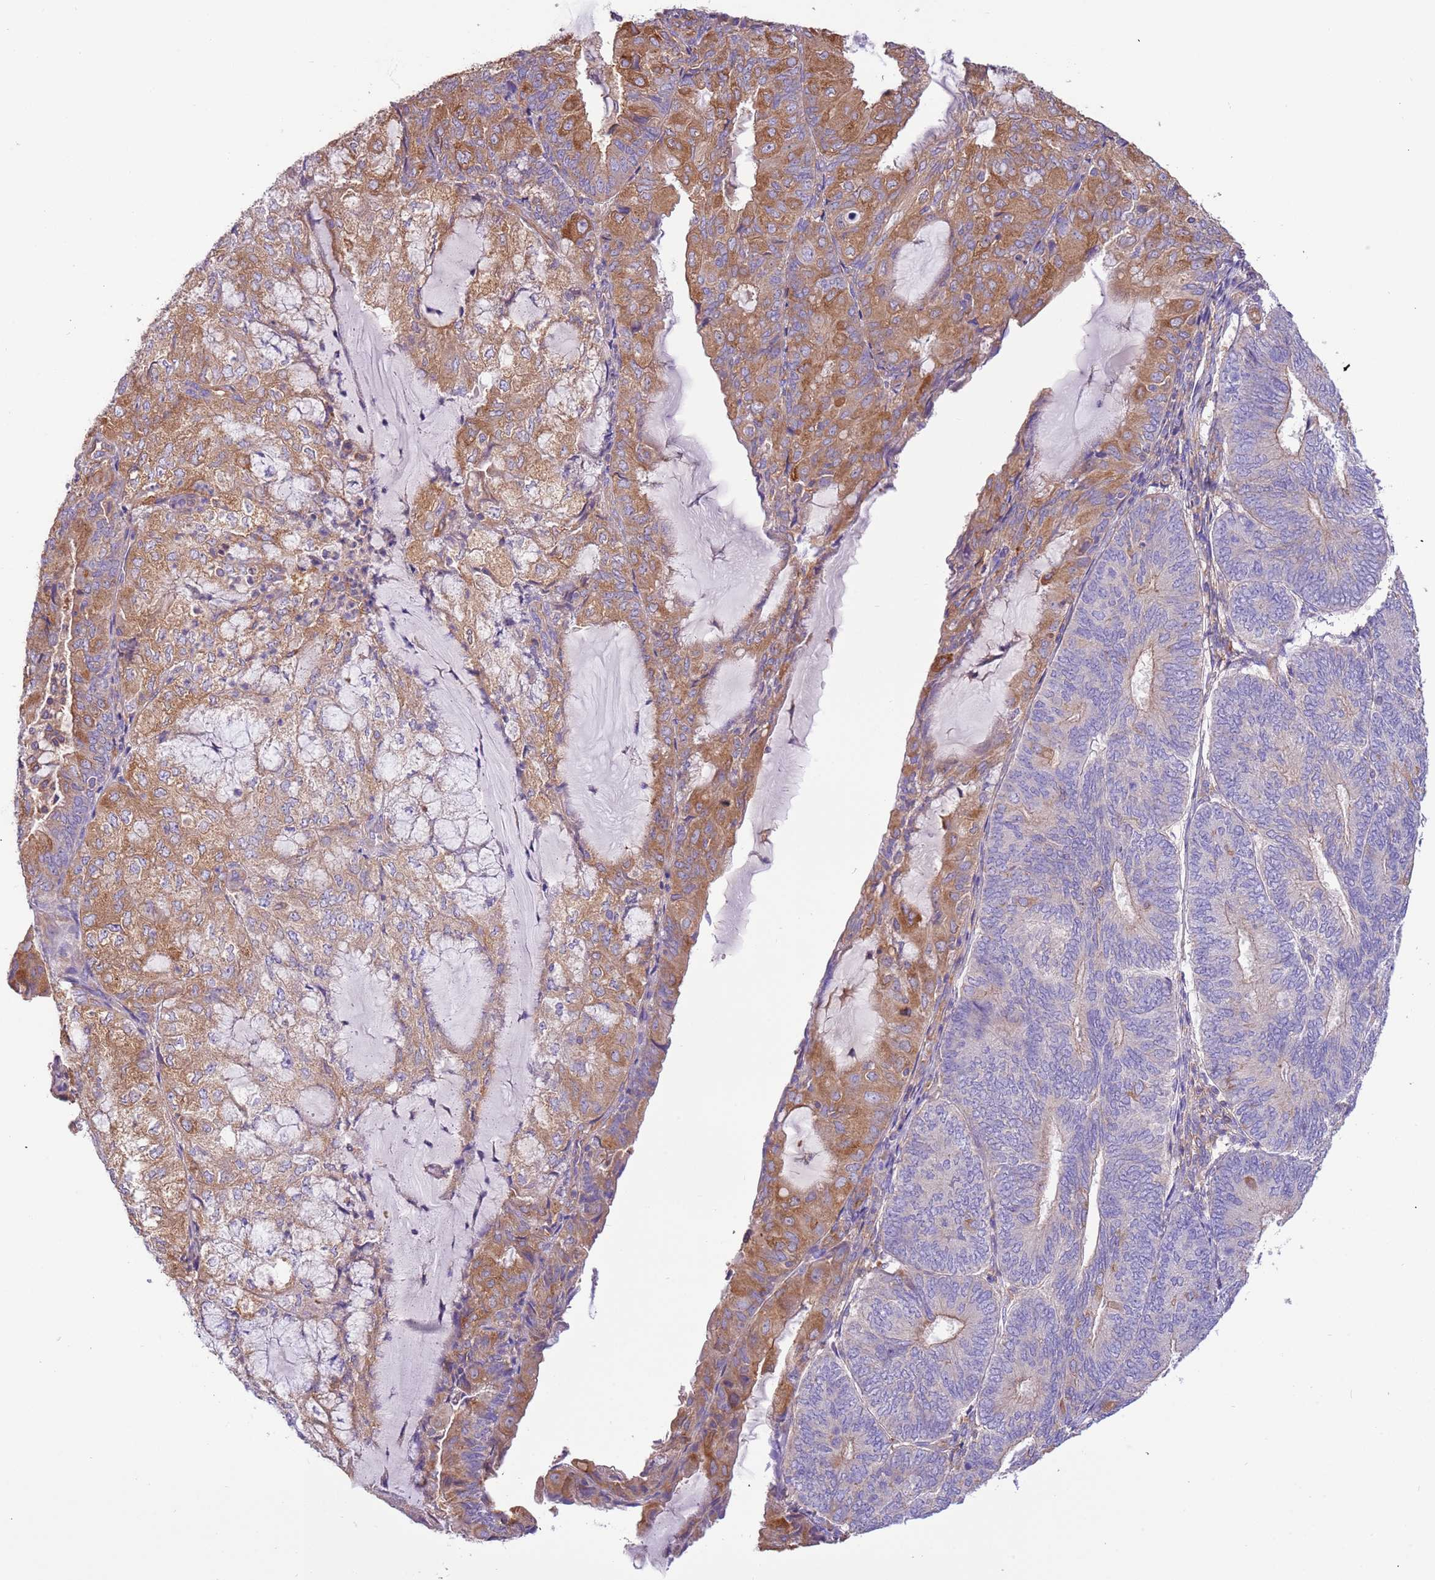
{"staining": {"intensity": "moderate", "quantity": "25%-75%", "location": "cytoplasmic/membranous"}, "tissue": "endometrial cancer", "cell_type": "Tumor cells", "image_type": "cancer", "snomed": [{"axis": "morphology", "description": "Adenocarcinoma, NOS"}, {"axis": "topography", "description": "Endometrium"}], "caption": "Tumor cells show medium levels of moderate cytoplasmic/membranous expression in about 25%-75% of cells in adenocarcinoma (endometrial).", "gene": "NAALADL1", "patient": {"sex": "female", "age": 81}}